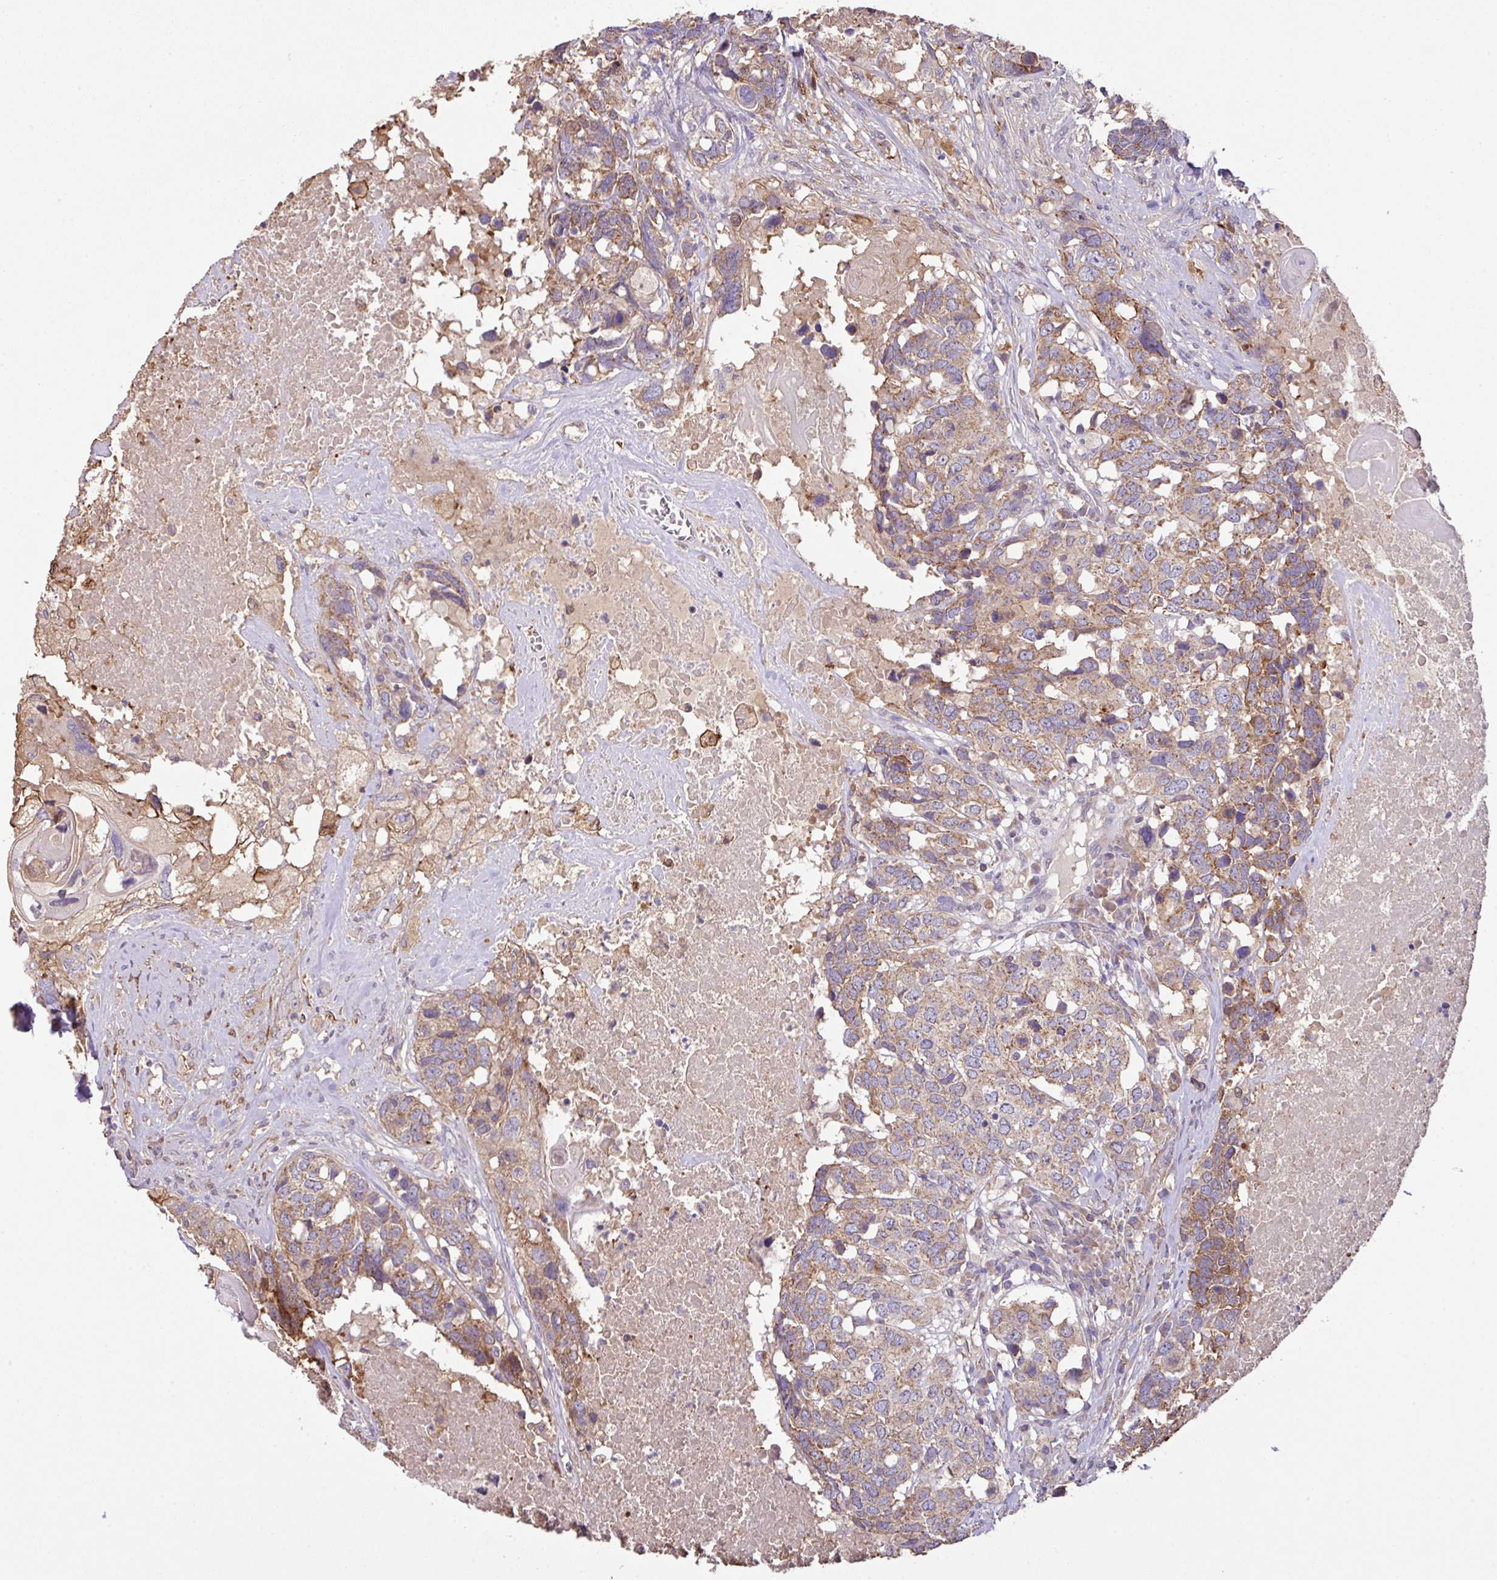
{"staining": {"intensity": "moderate", "quantity": ">75%", "location": "cytoplasmic/membranous"}, "tissue": "head and neck cancer", "cell_type": "Tumor cells", "image_type": "cancer", "snomed": [{"axis": "morphology", "description": "Squamous cell carcinoma, NOS"}, {"axis": "topography", "description": "Head-Neck"}], "caption": "Immunohistochemistry (IHC) staining of head and neck squamous cell carcinoma, which displays medium levels of moderate cytoplasmic/membranous expression in approximately >75% of tumor cells indicating moderate cytoplasmic/membranous protein positivity. The staining was performed using DAB (brown) for protein detection and nuclei were counterstained in hematoxylin (blue).", "gene": "LRRC53", "patient": {"sex": "male", "age": 66}}